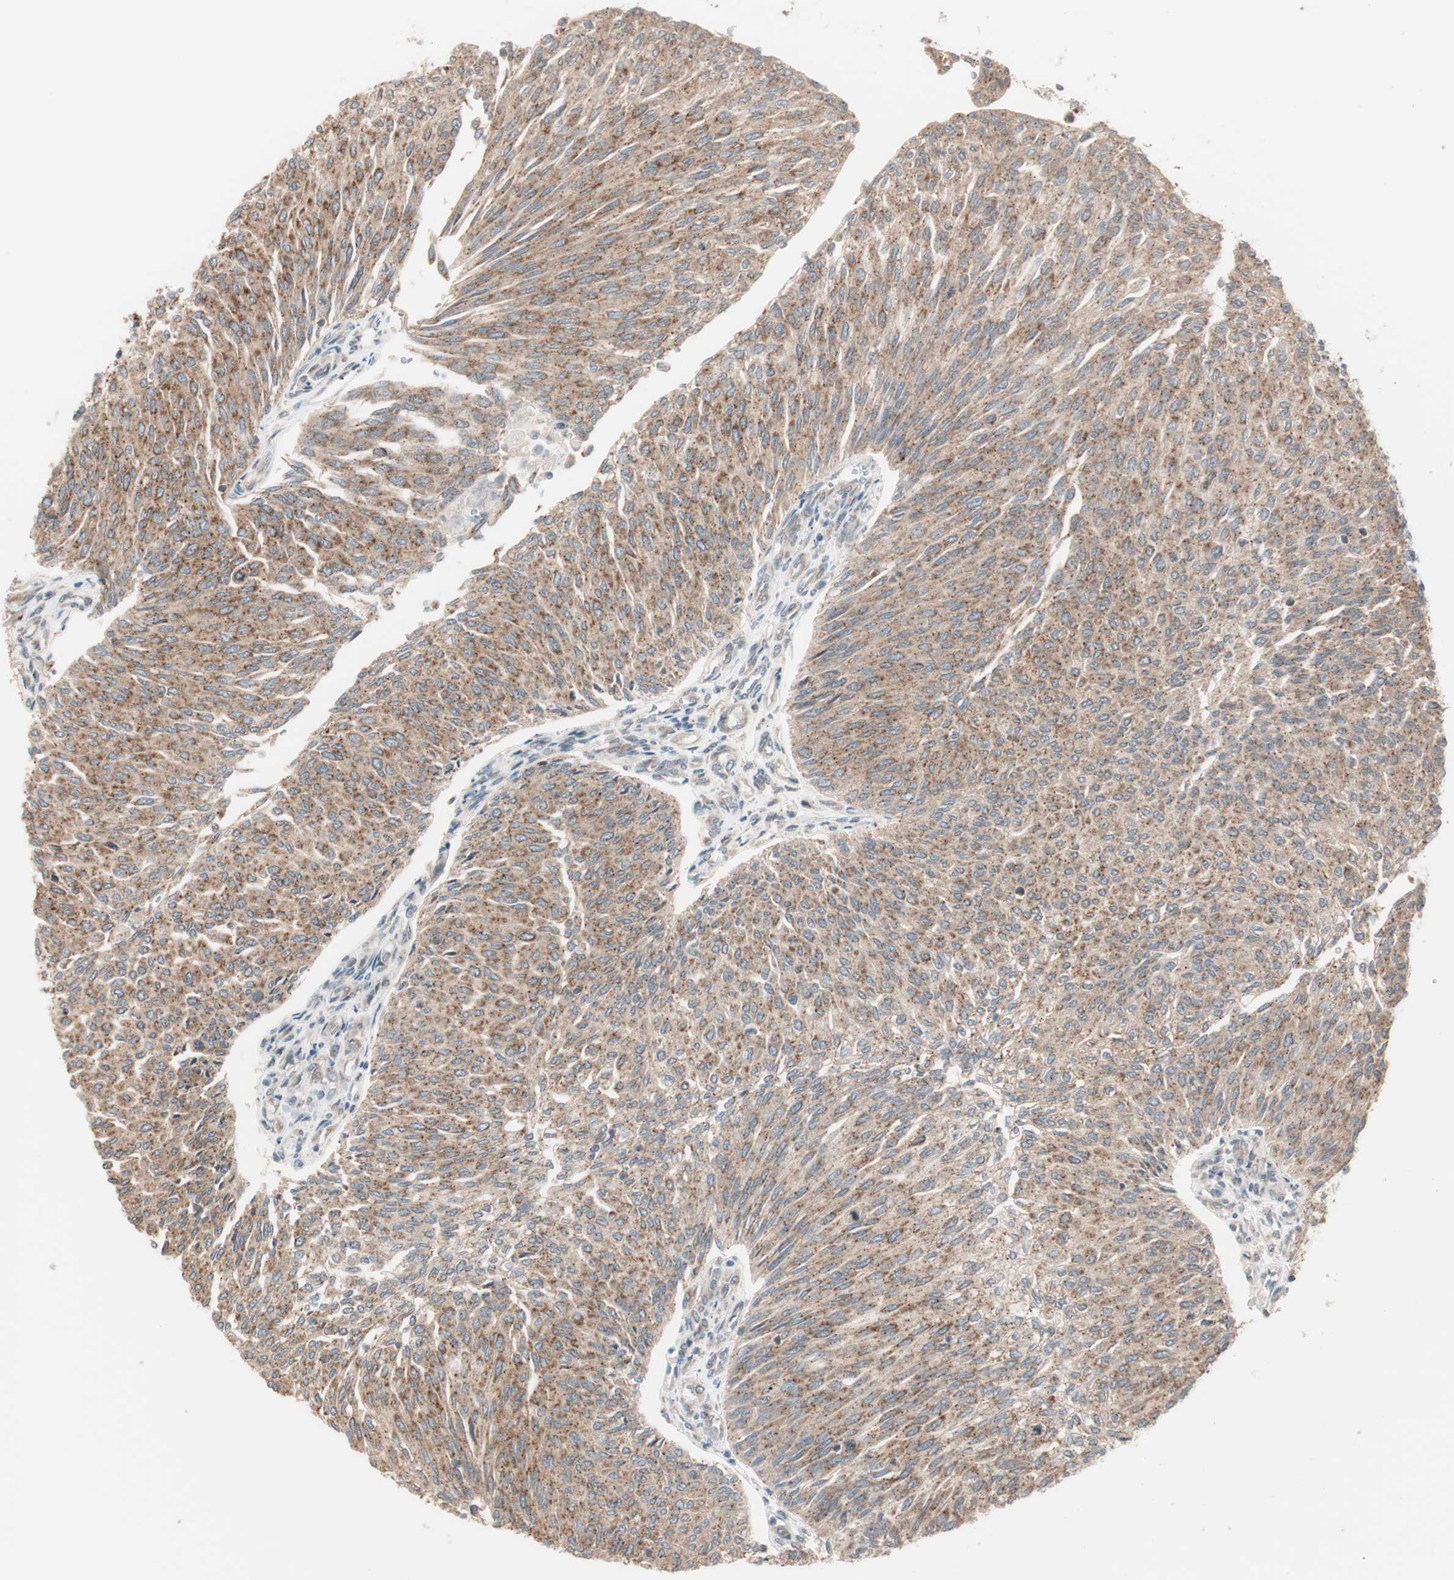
{"staining": {"intensity": "moderate", "quantity": ">75%", "location": "cytoplasmic/membranous"}, "tissue": "urothelial cancer", "cell_type": "Tumor cells", "image_type": "cancer", "snomed": [{"axis": "morphology", "description": "Urothelial carcinoma, Low grade"}, {"axis": "topography", "description": "Urinary bladder"}], "caption": "Immunohistochemistry (IHC) (DAB (3,3'-diaminobenzidine)) staining of human urothelial cancer displays moderate cytoplasmic/membranous protein staining in about >75% of tumor cells.", "gene": "FBXO5", "patient": {"sex": "female", "age": 79}}